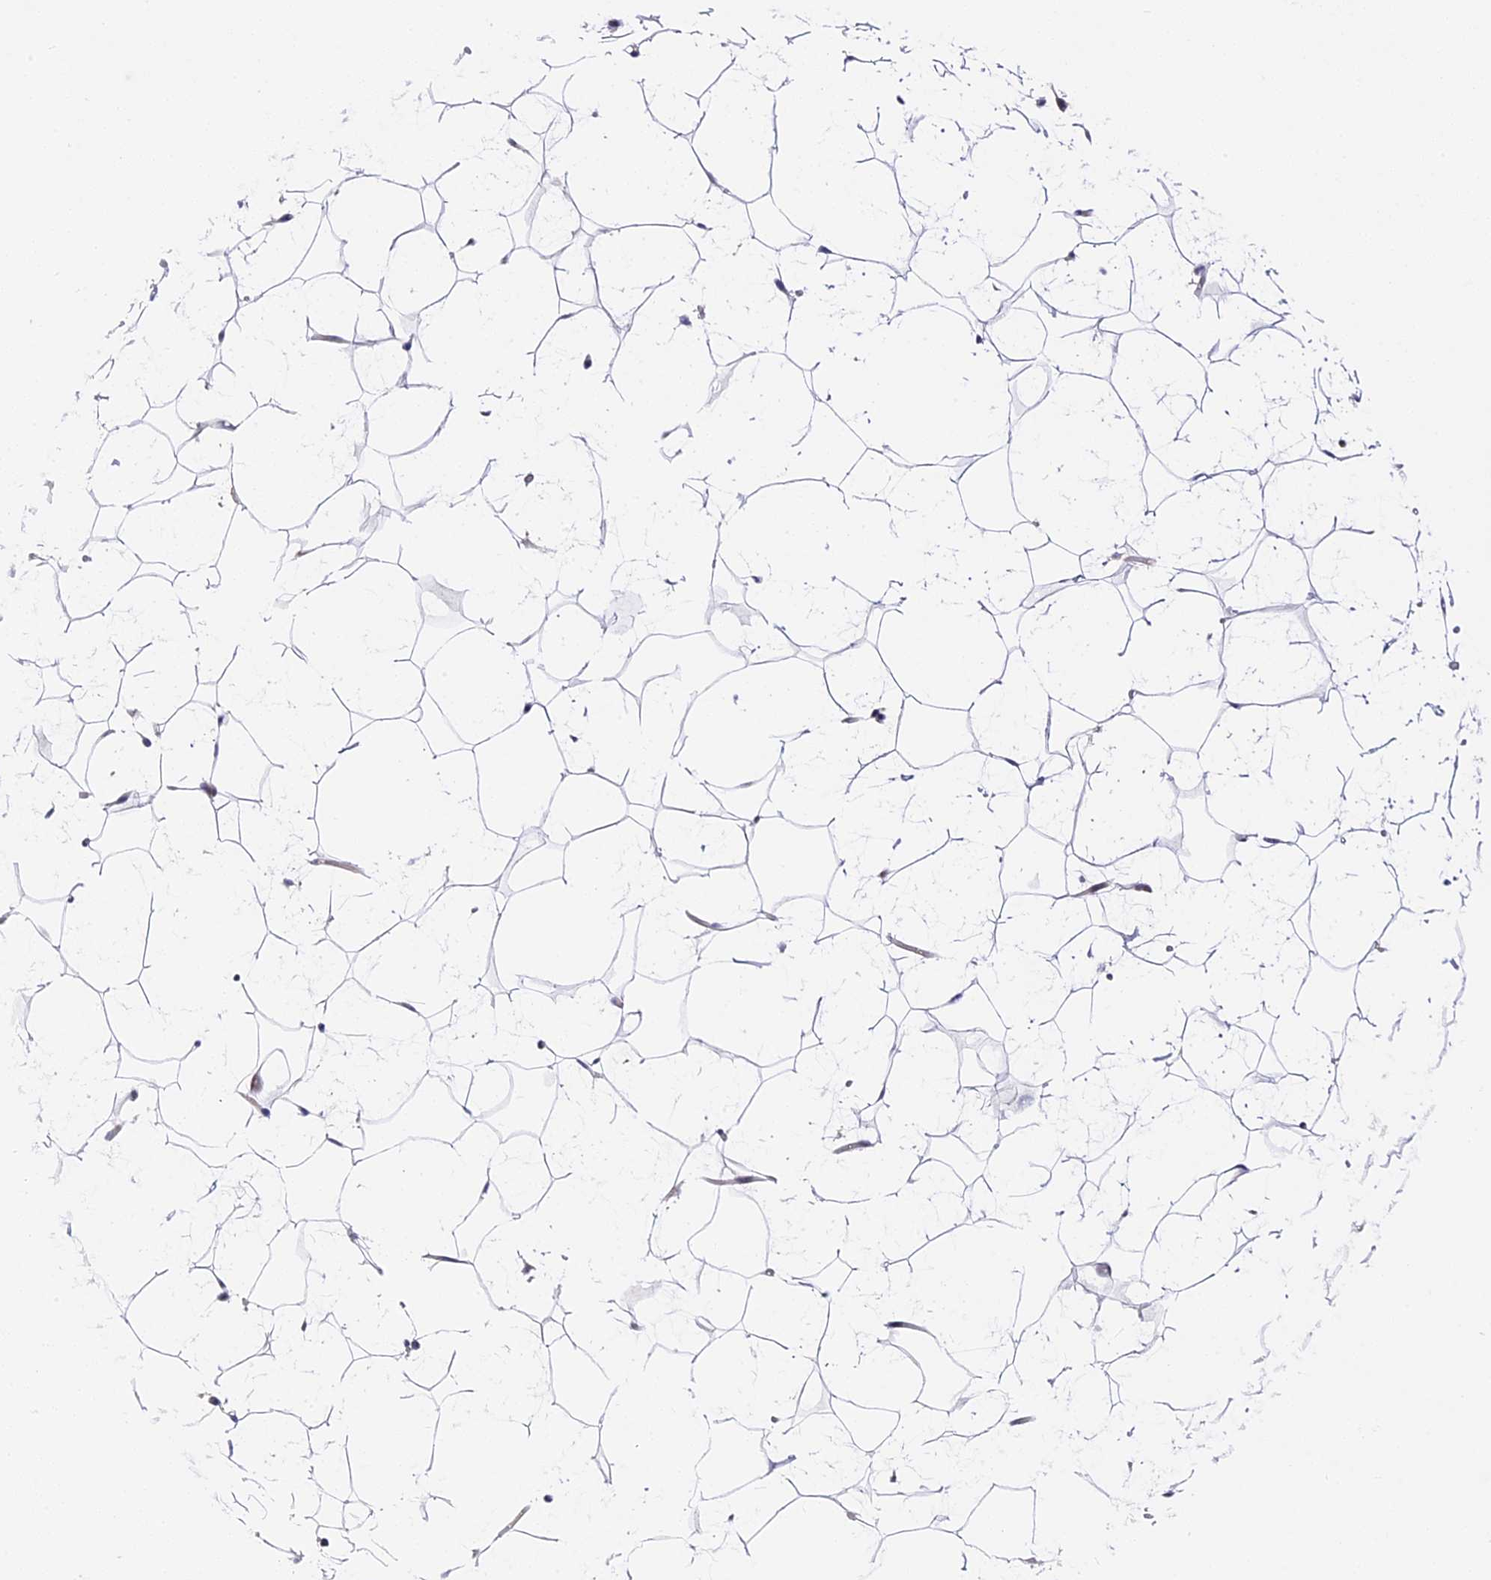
{"staining": {"intensity": "negative", "quantity": "none", "location": "none"}, "tissue": "adipose tissue", "cell_type": "Adipocytes", "image_type": "normal", "snomed": [{"axis": "morphology", "description": "Normal tissue, NOS"}, {"axis": "topography", "description": "Breast"}], "caption": "This is a image of IHC staining of unremarkable adipose tissue, which shows no expression in adipocytes. Brightfield microscopy of immunohistochemistry stained with DAB (3,3'-diaminobenzidine) (brown) and hematoxylin (blue), captured at high magnification.", "gene": "MIDN", "patient": {"sex": "female", "age": 26}}